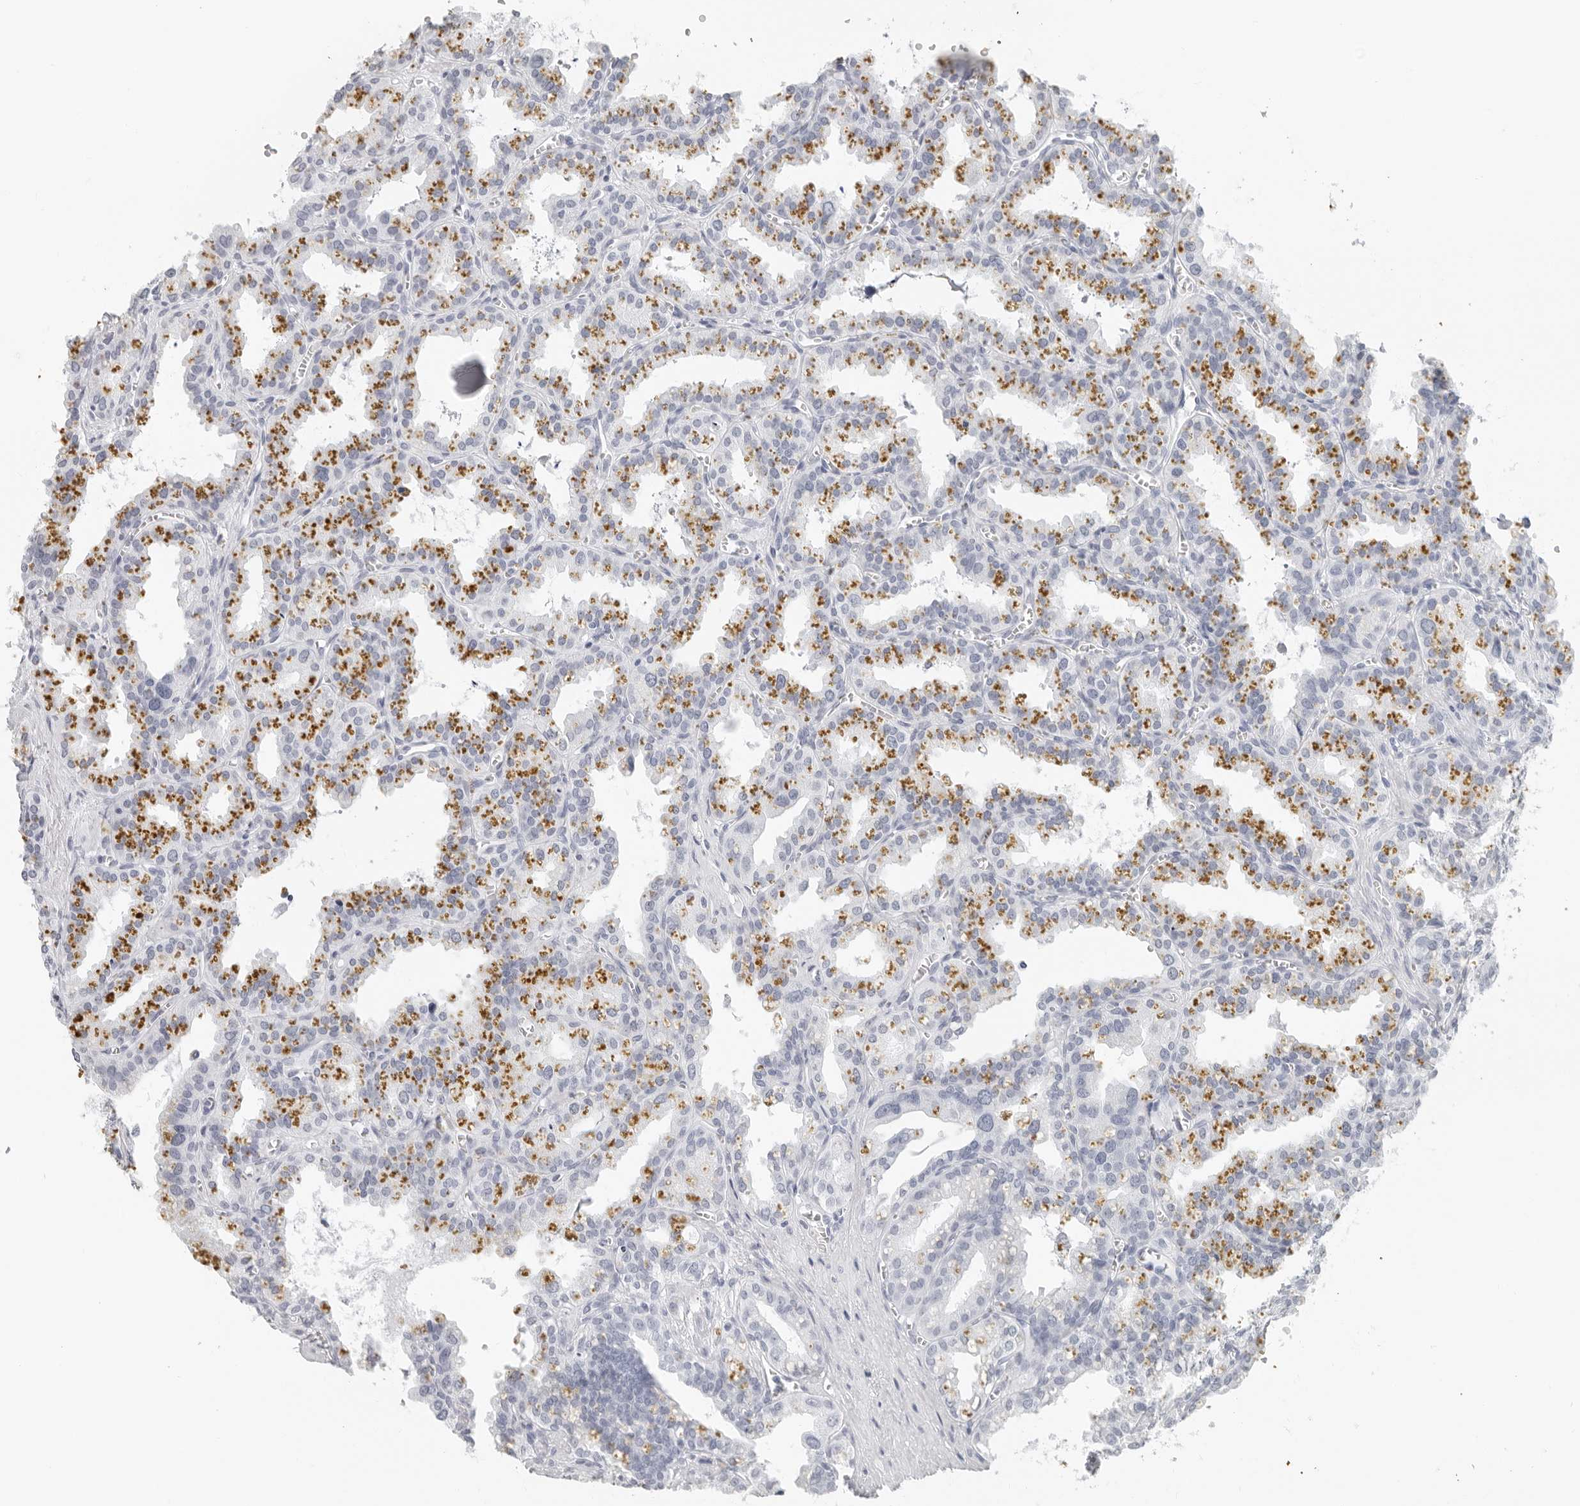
{"staining": {"intensity": "moderate", "quantity": ">75%", "location": "cytoplasmic/membranous"}, "tissue": "seminal vesicle", "cell_type": "Glandular cells", "image_type": "normal", "snomed": [{"axis": "morphology", "description": "Normal tissue, NOS"}, {"axis": "topography", "description": "Prostate"}, {"axis": "topography", "description": "Seminal veicle"}], "caption": "High-power microscopy captured an IHC micrograph of normal seminal vesicle, revealing moderate cytoplasmic/membranous expression in approximately >75% of glandular cells. The staining was performed using DAB (3,3'-diaminobenzidine) to visualize the protein expression in brown, while the nuclei were stained in blue with hematoxylin (Magnification: 20x).", "gene": "CST1", "patient": {"sex": "male", "age": 51}}